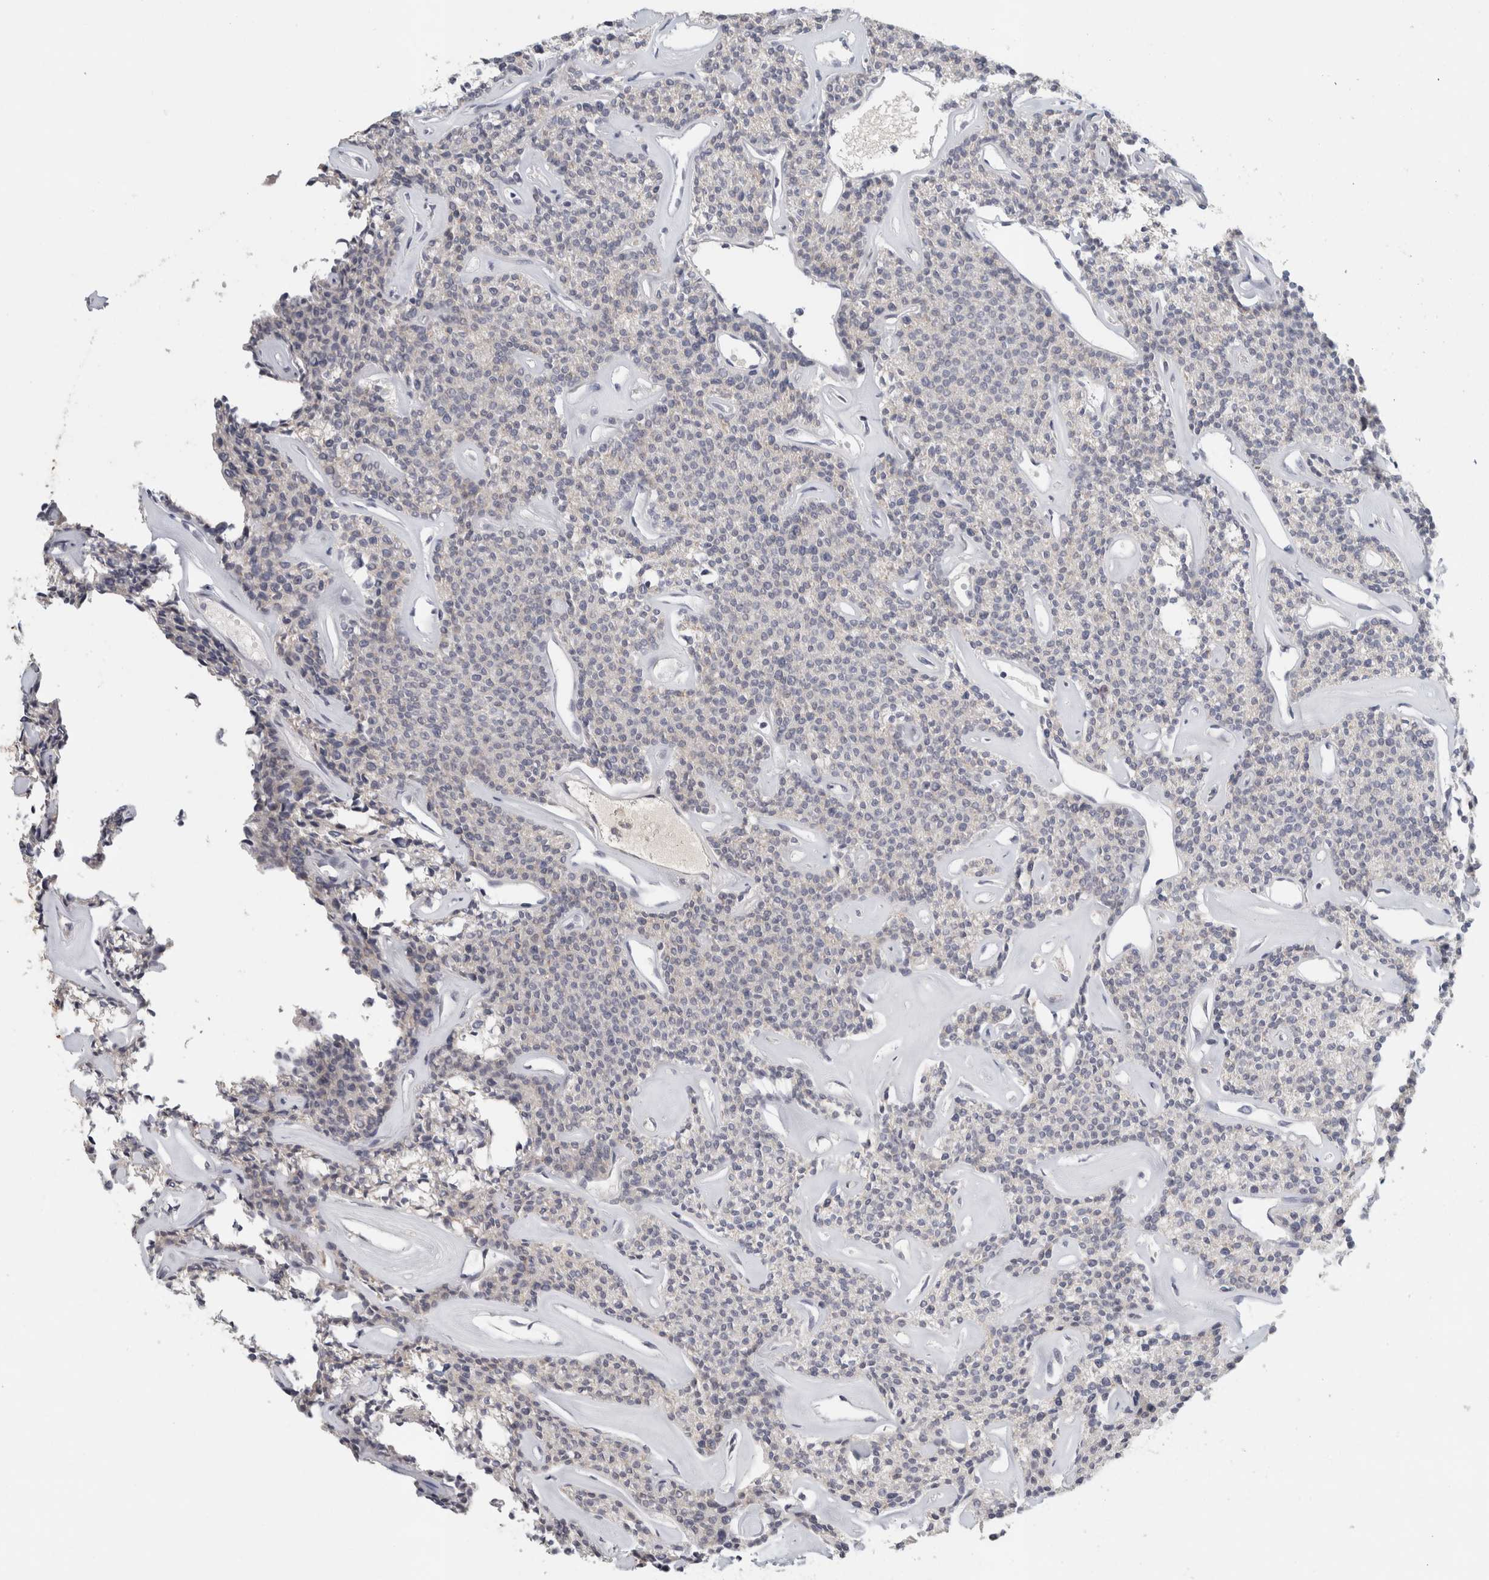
{"staining": {"intensity": "negative", "quantity": "none", "location": "none"}, "tissue": "parathyroid gland", "cell_type": "Glandular cells", "image_type": "normal", "snomed": [{"axis": "morphology", "description": "Normal tissue, NOS"}, {"axis": "topography", "description": "Parathyroid gland"}], "caption": "A photomicrograph of human parathyroid gland is negative for staining in glandular cells. The staining is performed using DAB brown chromogen with nuclei counter-stained in using hematoxylin.", "gene": "STK31", "patient": {"sex": "male", "age": 46}}